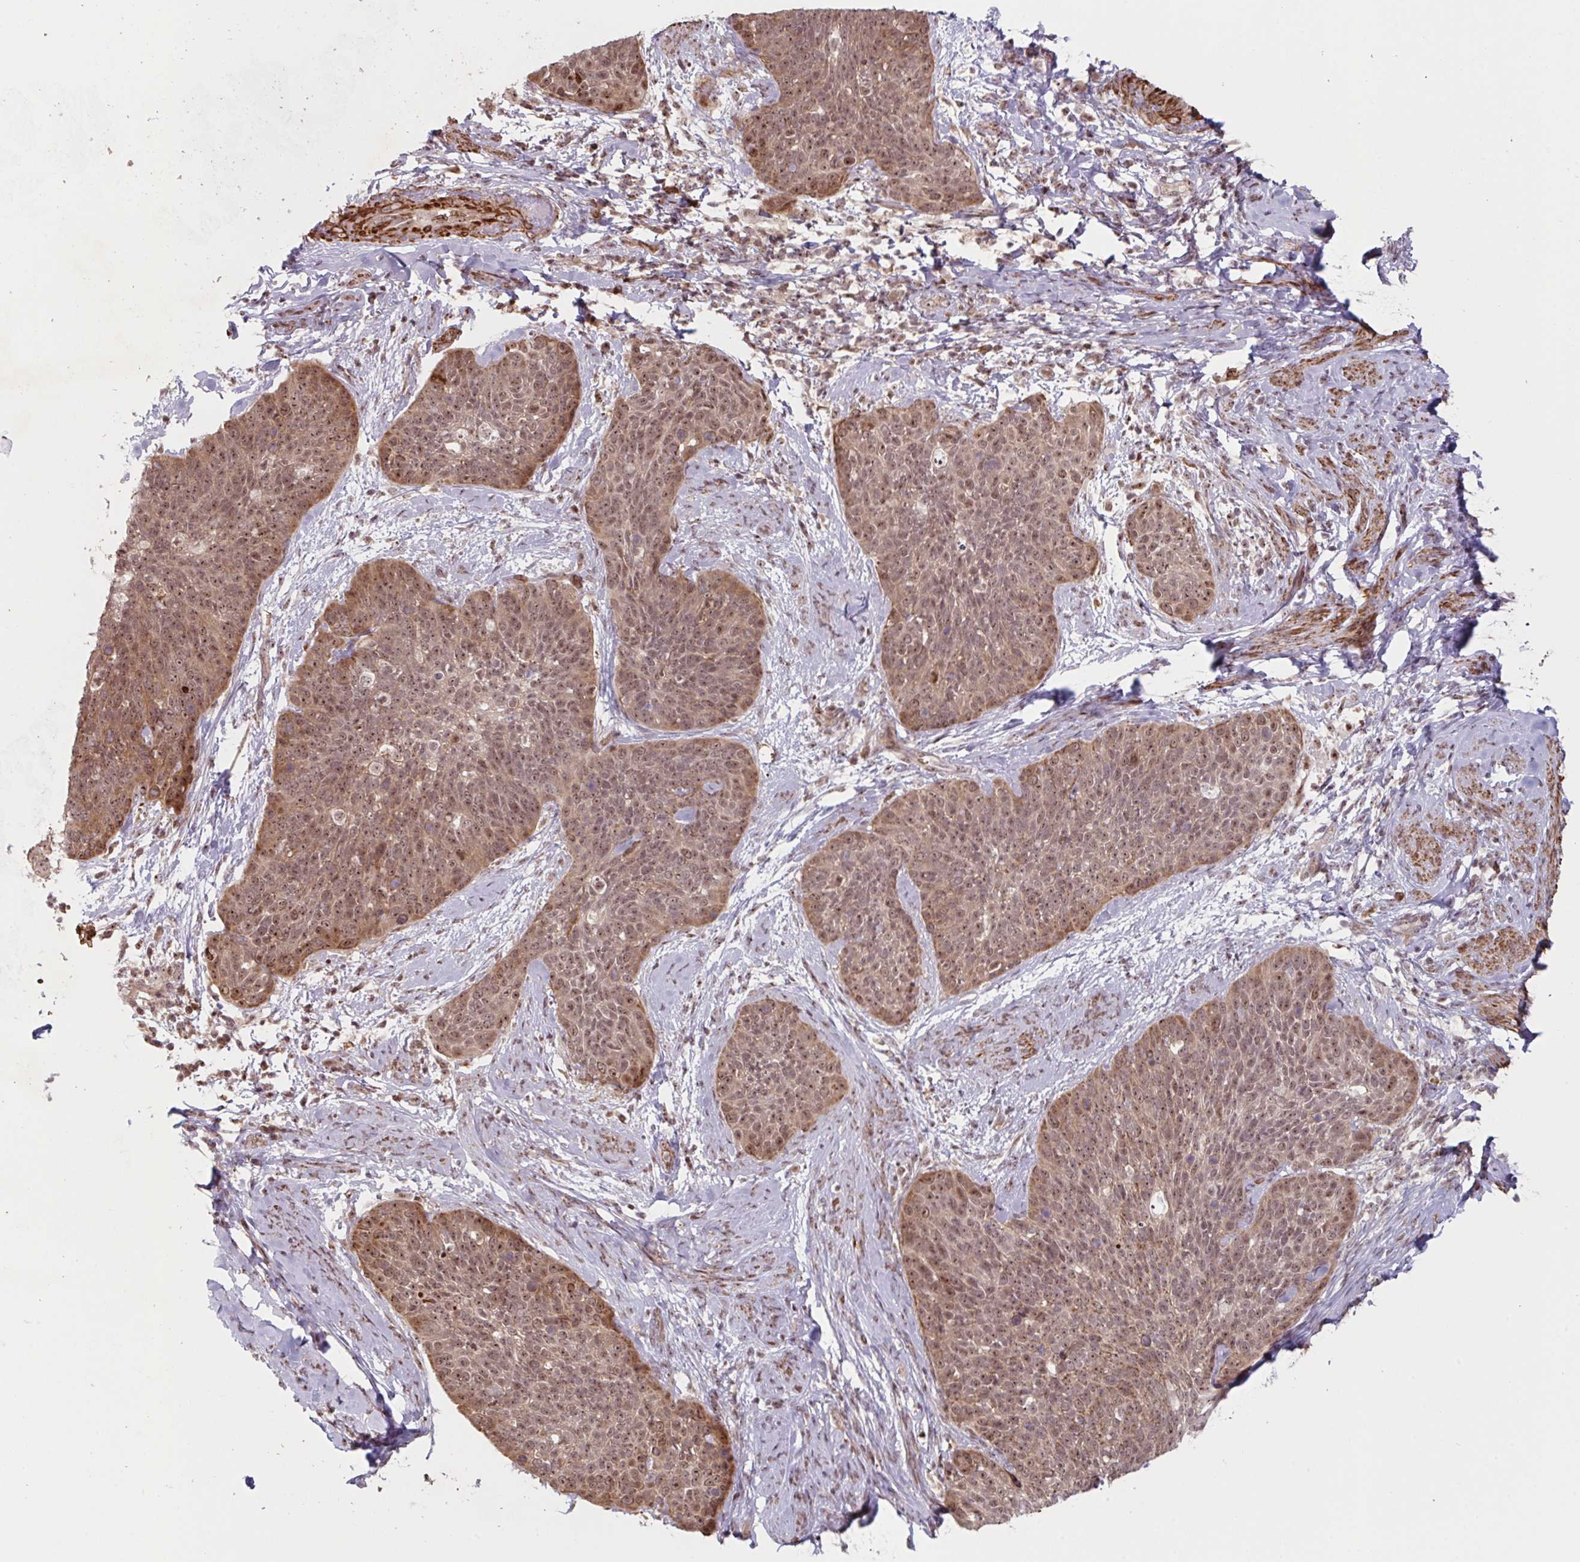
{"staining": {"intensity": "moderate", "quantity": ">75%", "location": "cytoplasmic/membranous,nuclear"}, "tissue": "cervical cancer", "cell_type": "Tumor cells", "image_type": "cancer", "snomed": [{"axis": "morphology", "description": "Squamous cell carcinoma, NOS"}, {"axis": "topography", "description": "Cervix"}], "caption": "This is a photomicrograph of immunohistochemistry (IHC) staining of cervical squamous cell carcinoma, which shows moderate staining in the cytoplasmic/membranous and nuclear of tumor cells.", "gene": "NLRP13", "patient": {"sex": "female", "age": 69}}